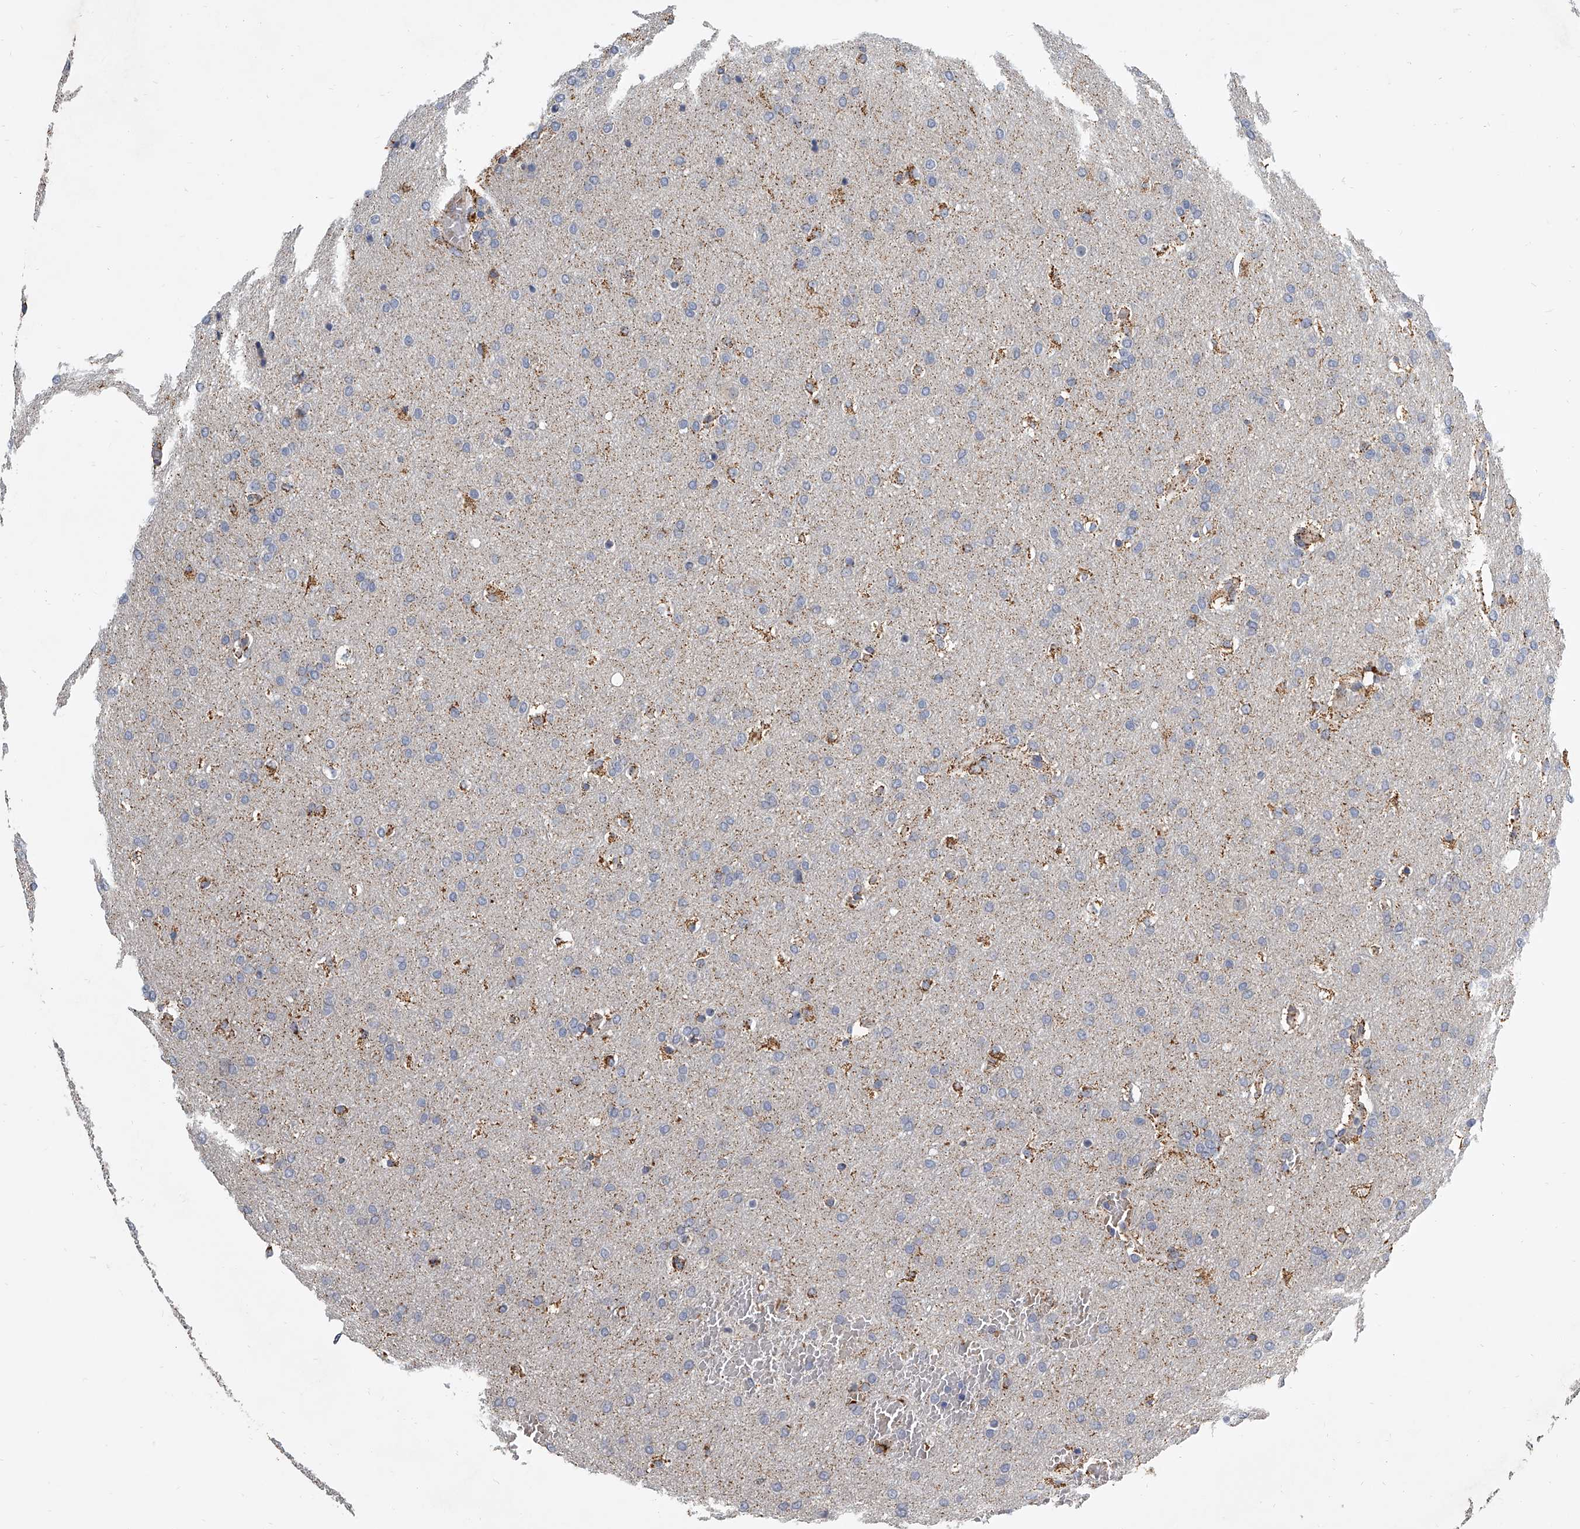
{"staining": {"intensity": "negative", "quantity": "none", "location": "none"}, "tissue": "glioma", "cell_type": "Tumor cells", "image_type": "cancer", "snomed": [{"axis": "morphology", "description": "Glioma, malignant, Low grade"}, {"axis": "topography", "description": "Brain"}], "caption": "The image shows no significant expression in tumor cells of low-grade glioma (malignant). (DAB immunohistochemistry with hematoxylin counter stain).", "gene": "KLHL7", "patient": {"sex": "female", "age": 37}}